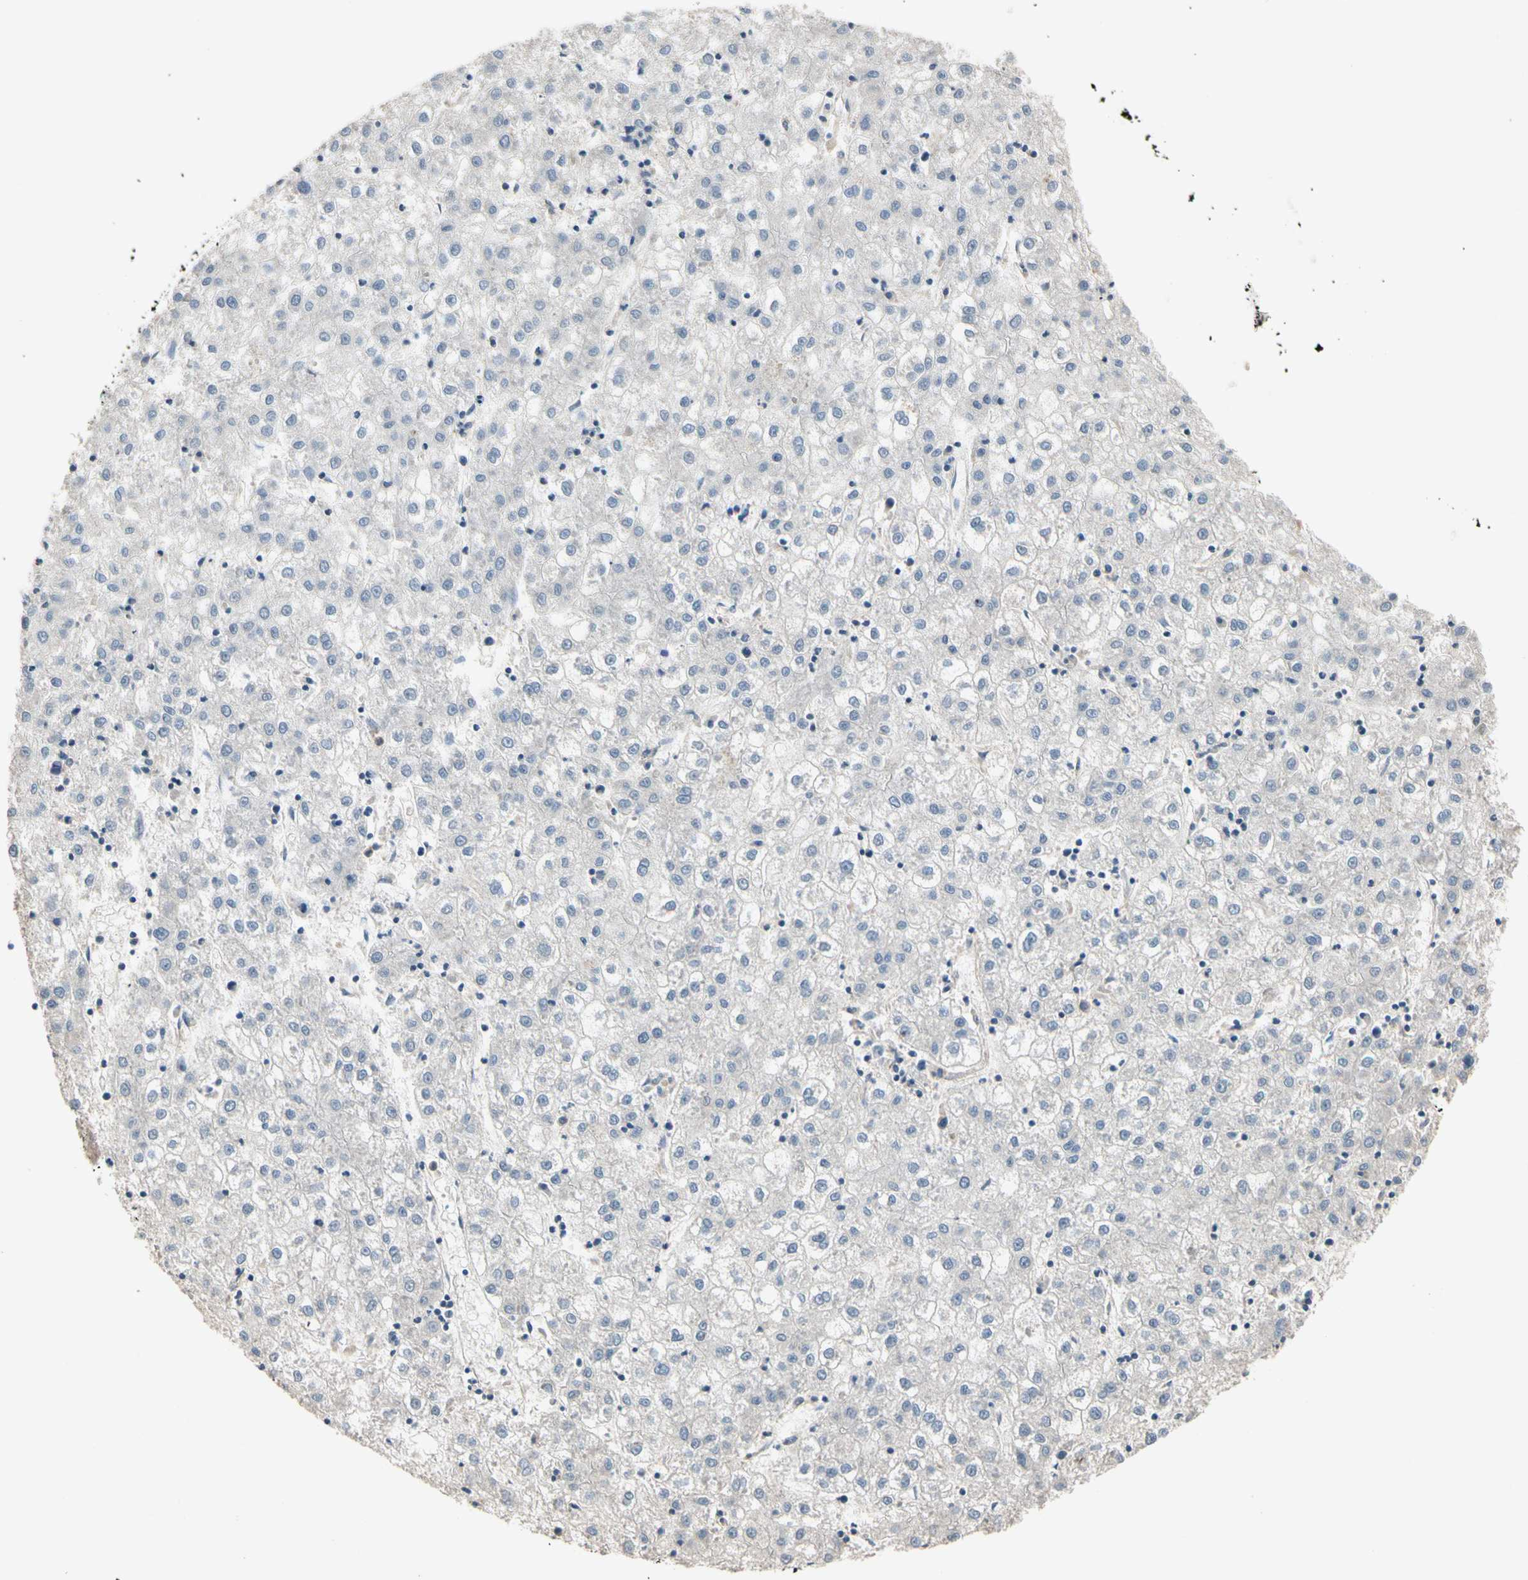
{"staining": {"intensity": "negative", "quantity": "none", "location": "none"}, "tissue": "liver cancer", "cell_type": "Tumor cells", "image_type": "cancer", "snomed": [{"axis": "morphology", "description": "Carcinoma, Hepatocellular, NOS"}, {"axis": "topography", "description": "Liver"}], "caption": "Photomicrograph shows no significant protein staining in tumor cells of hepatocellular carcinoma (liver).", "gene": "SIGLEC5", "patient": {"sex": "male", "age": 72}}